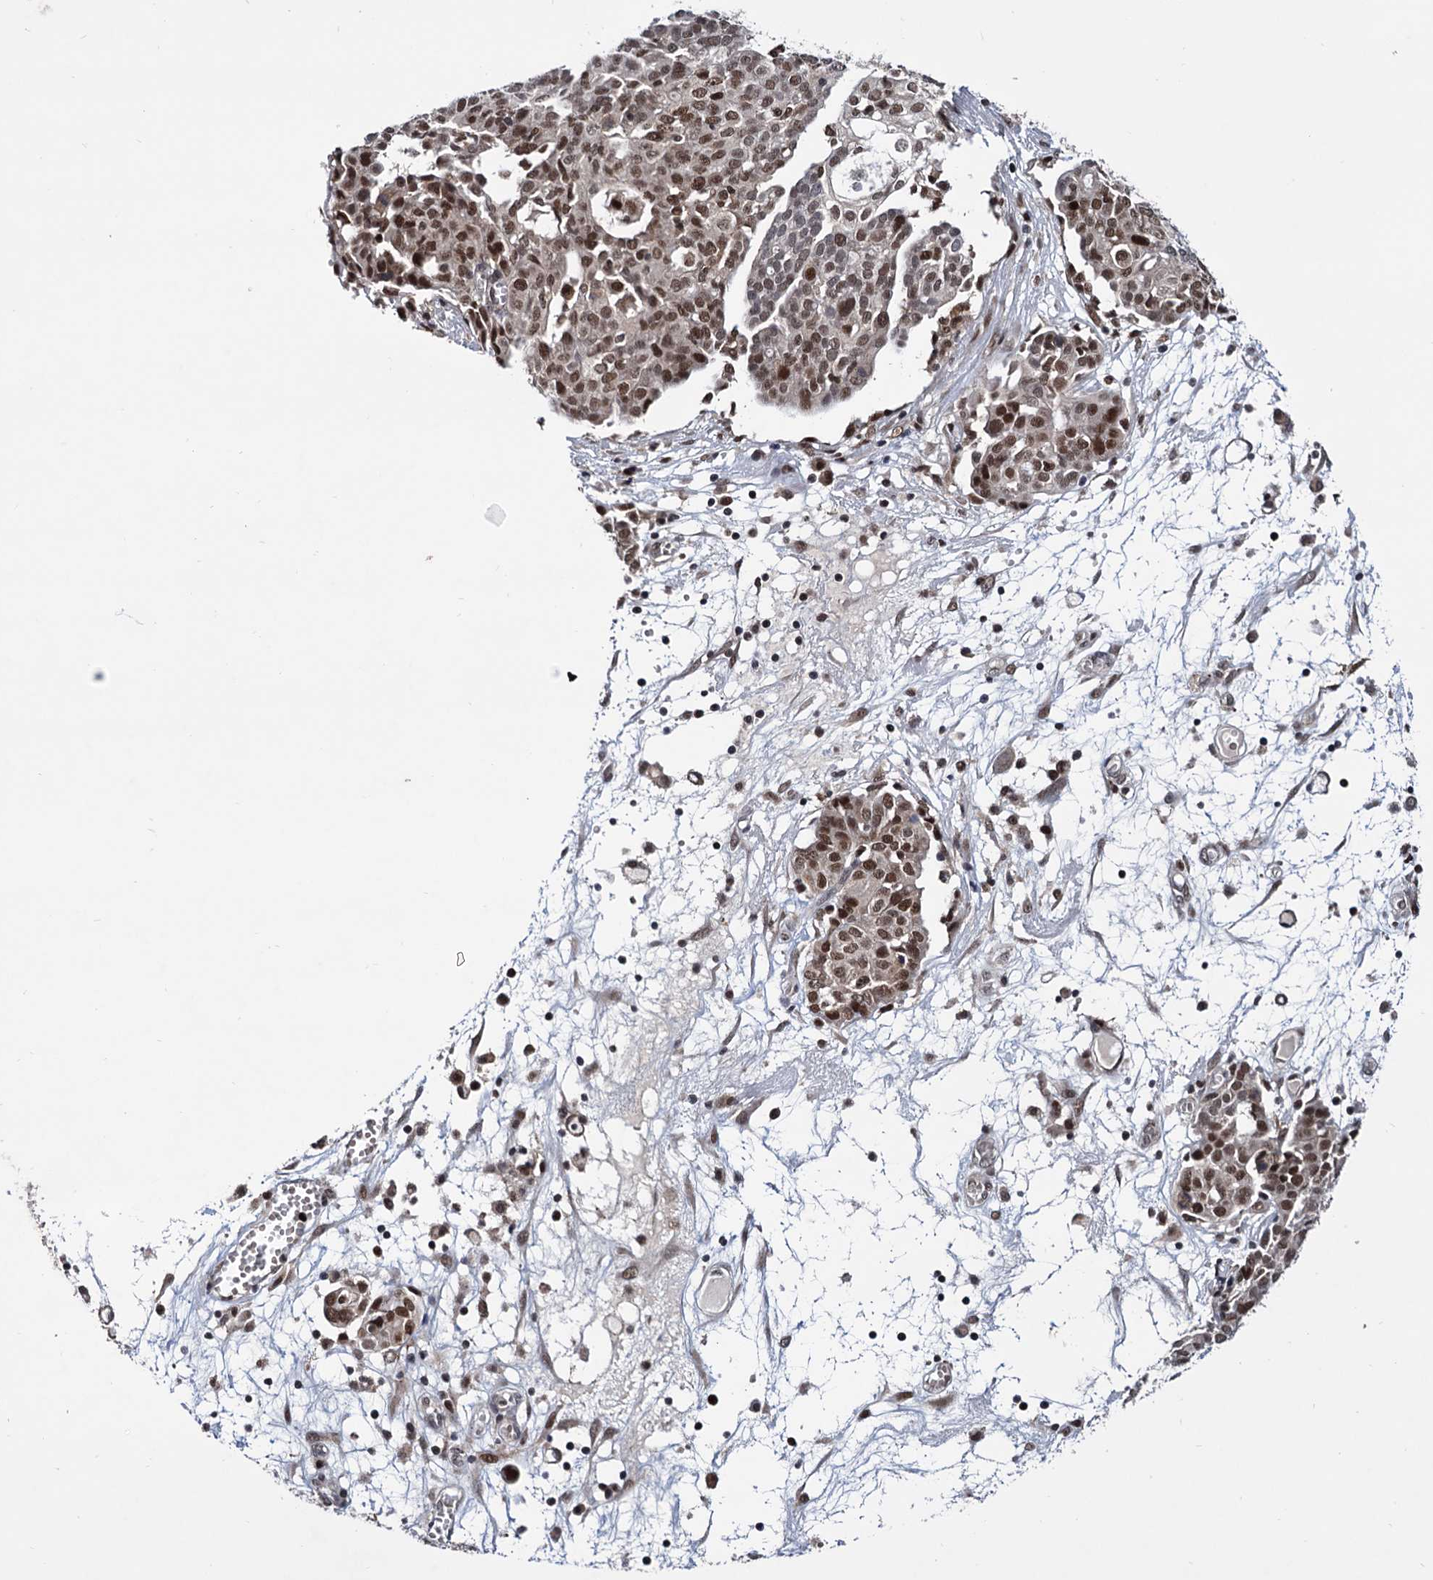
{"staining": {"intensity": "moderate", "quantity": ">75%", "location": "nuclear"}, "tissue": "ovarian cancer", "cell_type": "Tumor cells", "image_type": "cancer", "snomed": [{"axis": "morphology", "description": "Cystadenocarcinoma, serous, NOS"}, {"axis": "topography", "description": "Soft tissue"}, {"axis": "topography", "description": "Ovary"}], "caption": "High-magnification brightfield microscopy of ovarian cancer stained with DAB (3,3'-diaminobenzidine) (brown) and counterstained with hematoxylin (blue). tumor cells exhibit moderate nuclear positivity is seen in approximately>75% of cells. The staining is performed using DAB (3,3'-diaminobenzidine) brown chromogen to label protein expression. The nuclei are counter-stained blue using hematoxylin.", "gene": "RNASEH2B", "patient": {"sex": "female", "age": 57}}